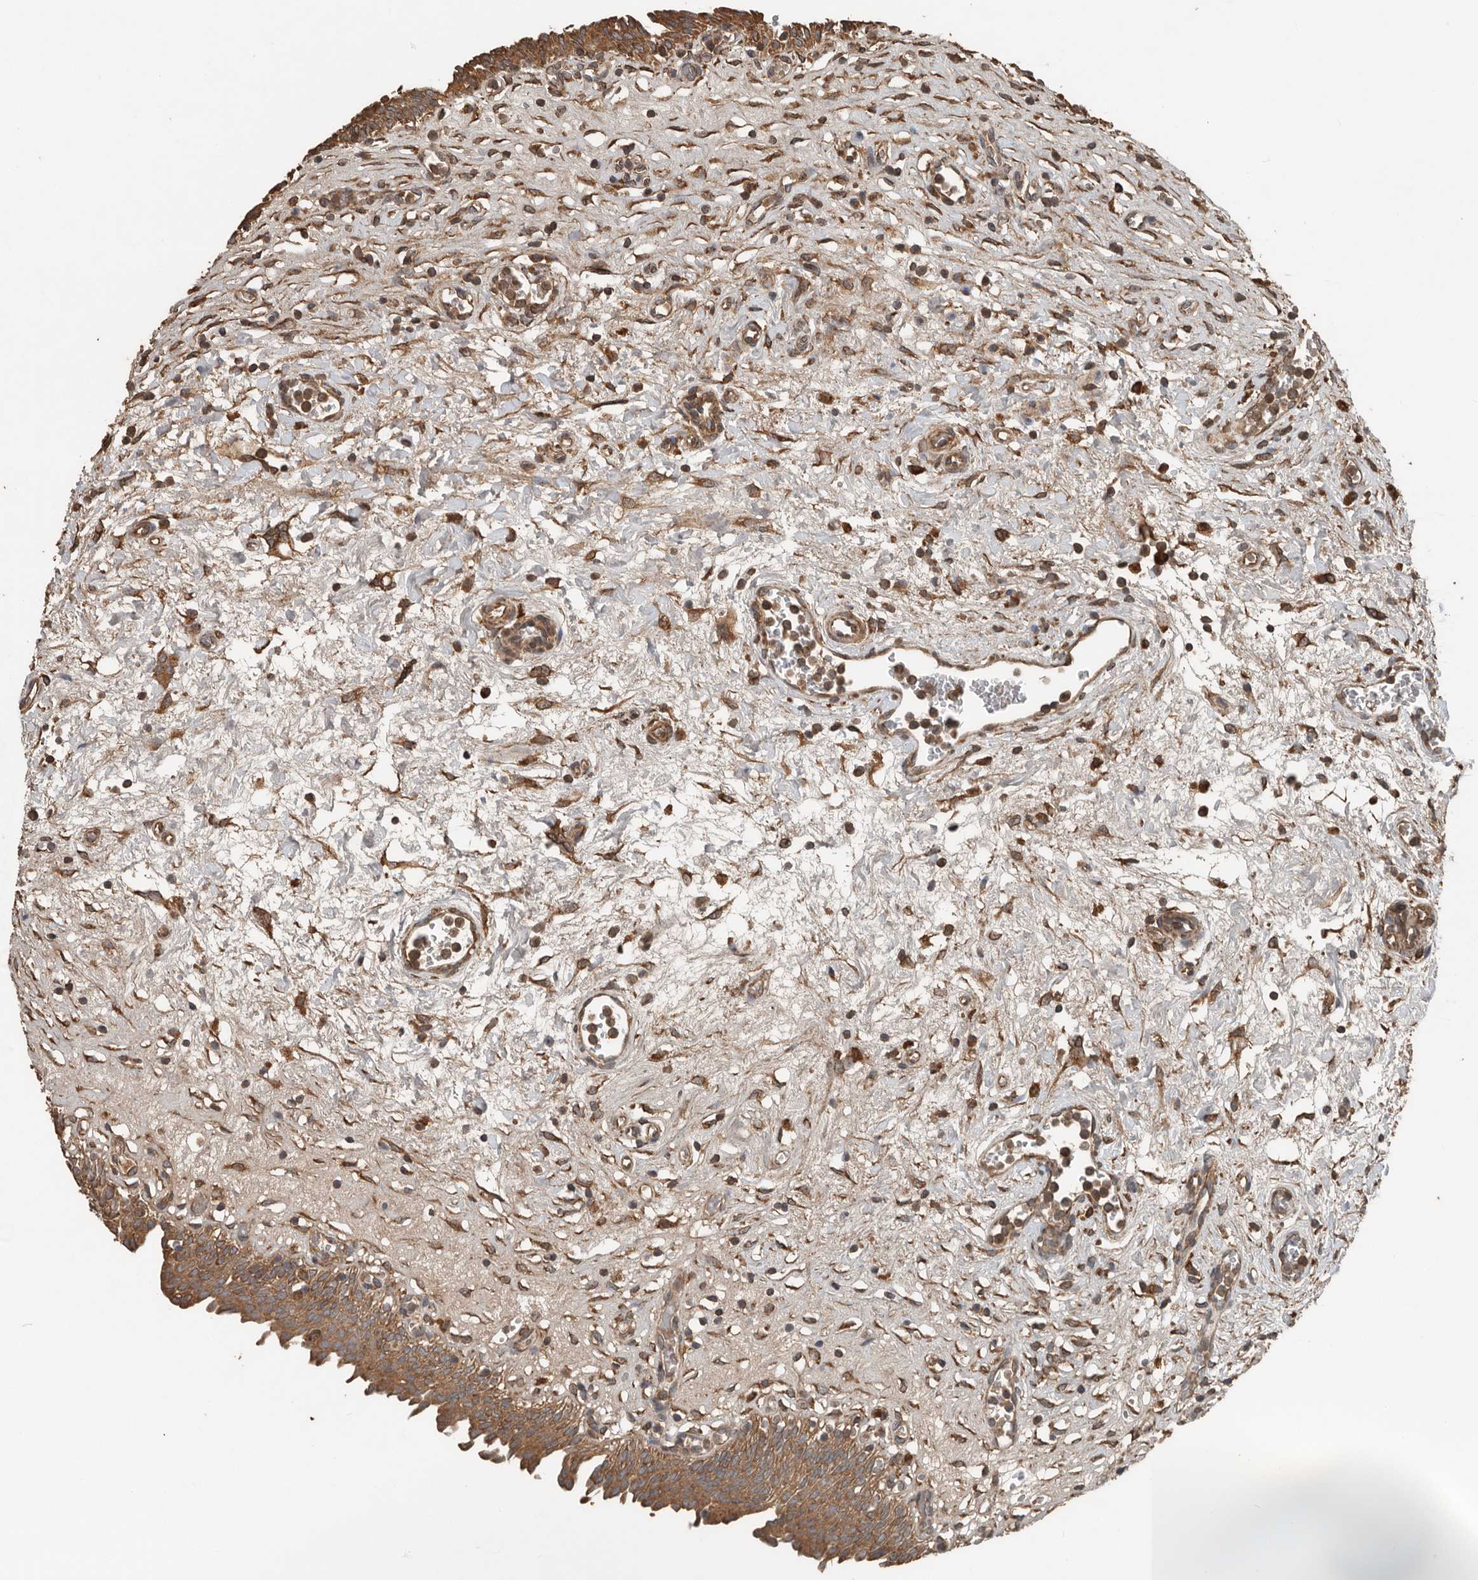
{"staining": {"intensity": "moderate", "quantity": ">75%", "location": "cytoplasmic/membranous"}, "tissue": "urinary bladder", "cell_type": "Urothelial cells", "image_type": "normal", "snomed": [{"axis": "morphology", "description": "Urothelial carcinoma, High grade"}, {"axis": "topography", "description": "Urinary bladder"}], "caption": "A high-resolution photomicrograph shows immunohistochemistry (IHC) staining of benign urinary bladder, which exhibits moderate cytoplasmic/membranous staining in about >75% of urothelial cells.", "gene": "RNF207", "patient": {"sex": "male", "age": 46}}